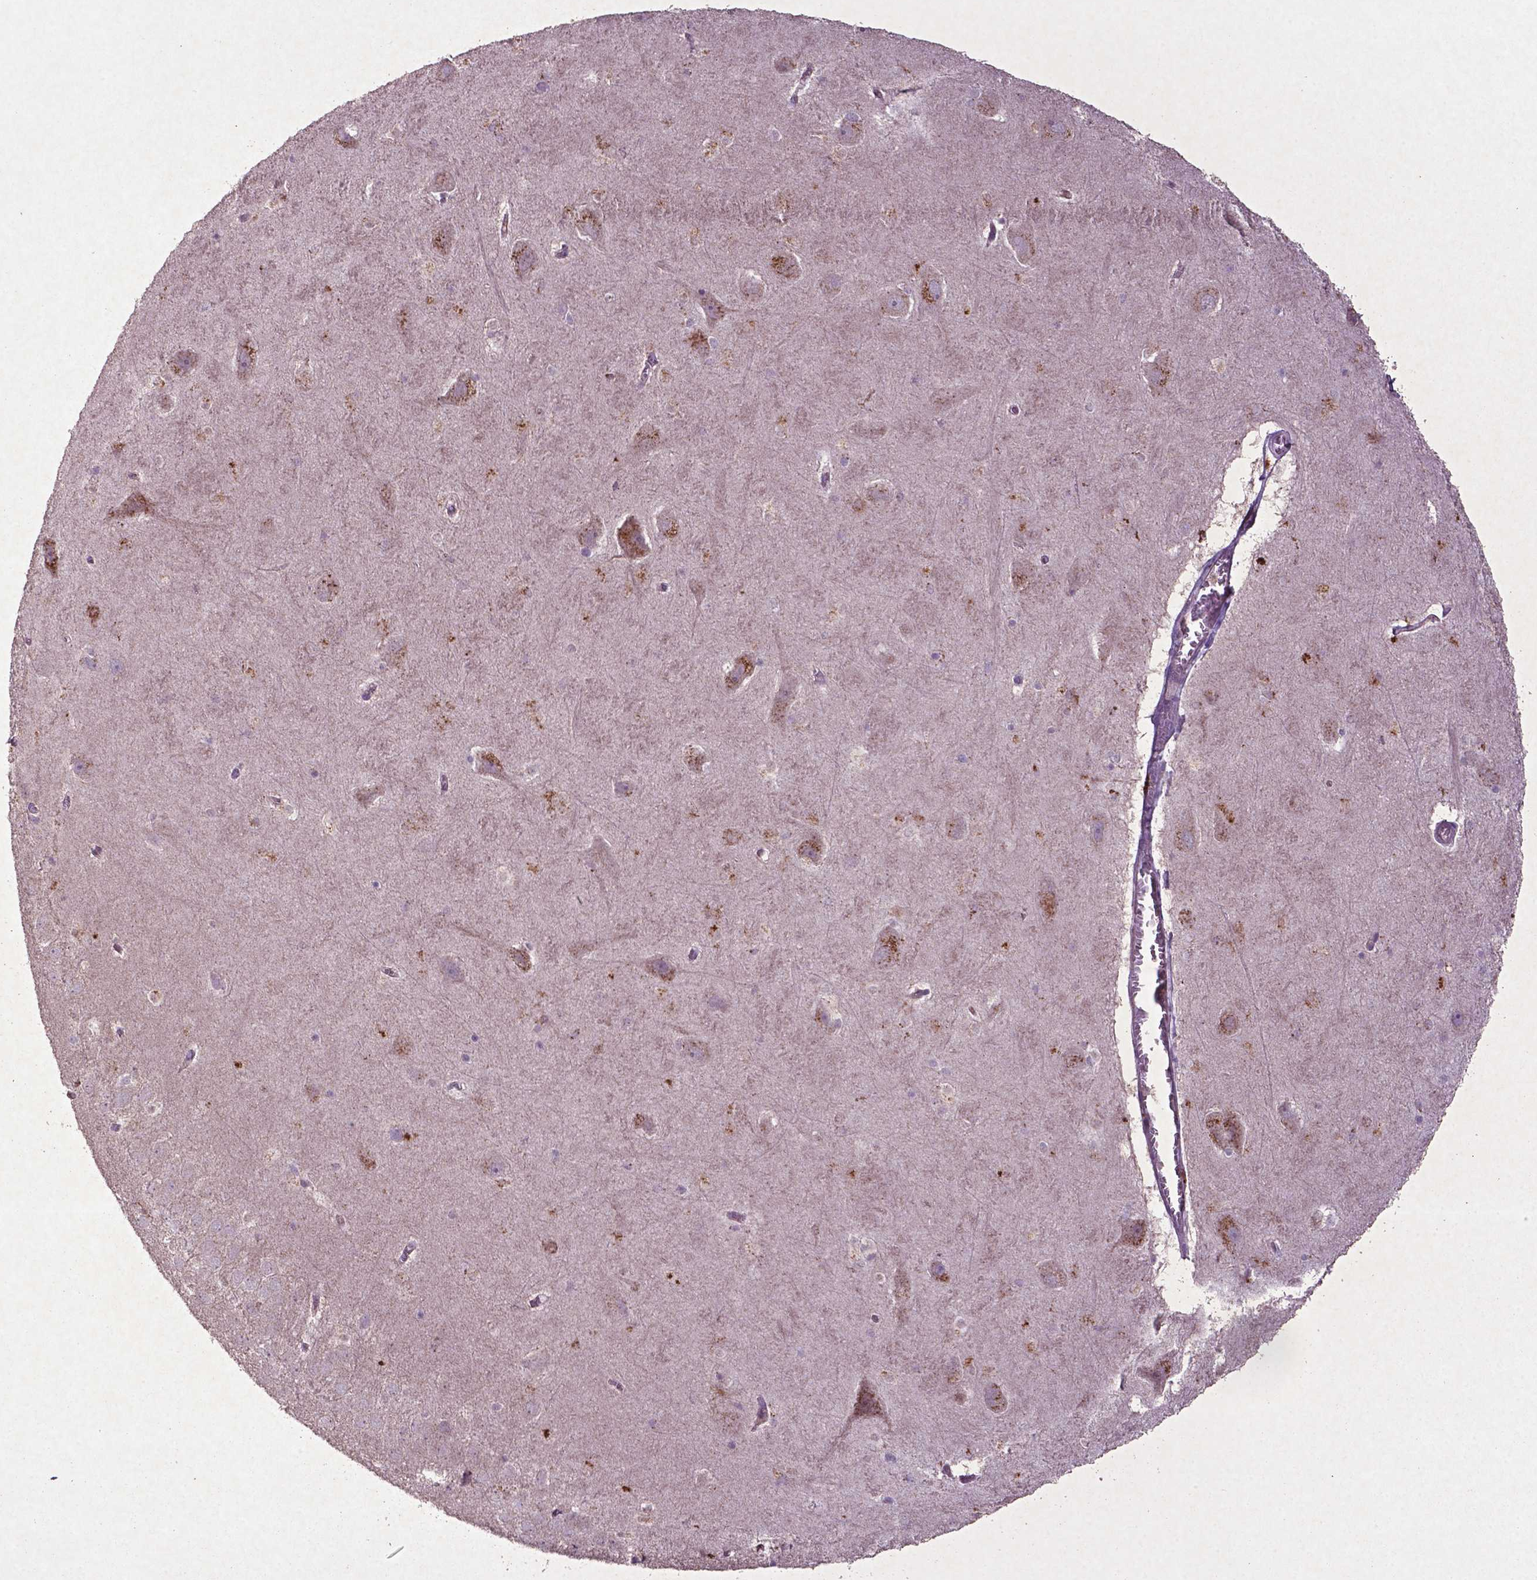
{"staining": {"intensity": "moderate", "quantity": "<25%", "location": "cytoplasmic/membranous"}, "tissue": "hippocampus", "cell_type": "Glial cells", "image_type": "normal", "snomed": [{"axis": "morphology", "description": "Normal tissue, NOS"}, {"axis": "topography", "description": "Hippocampus"}], "caption": "This is a photomicrograph of immunohistochemistry staining of unremarkable hippocampus, which shows moderate staining in the cytoplasmic/membranous of glial cells.", "gene": "MTOR", "patient": {"sex": "male", "age": 45}}